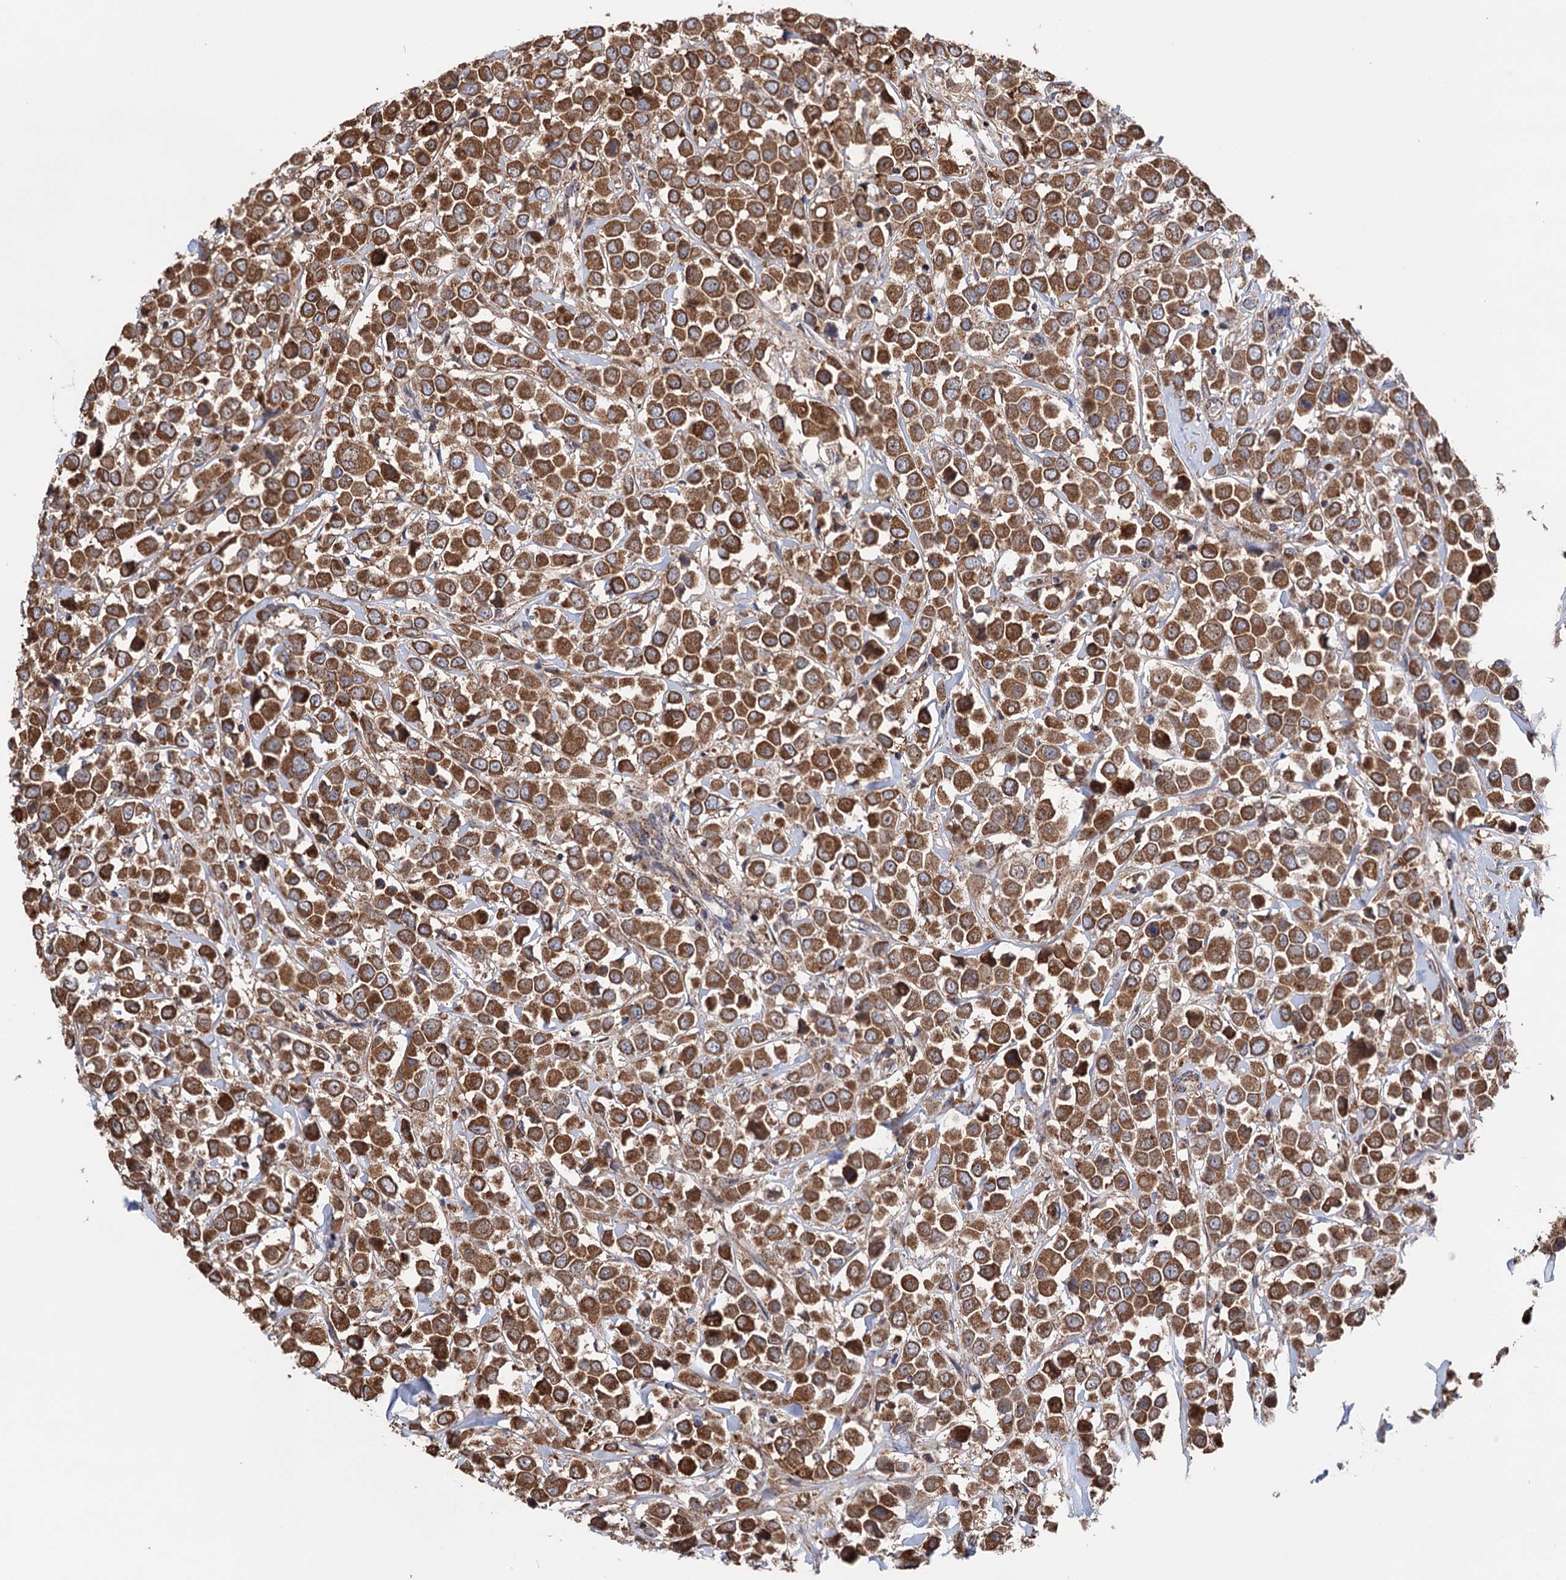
{"staining": {"intensity": "moderate", "quantity": ">75%", "location": "cytoplasmic/membranous"}, "tissue": "breast cancer", "cell_type": "Tumor cells", "image_type": "cancer", "snomed": [{"axis": "morphology", "description": "Duct carcinoma"}, {"axis": "topography", "description": "Breast"}], "caption": "Human breast cancer (infiltrating ductal carcinoma) stained for a protein (brown) displays moderate cytoplasmic/membranous positive expression in approximately >75% of tumor cells.", "gene": "SUCLA2", "patient": {"sex": "female", "age": 61}}